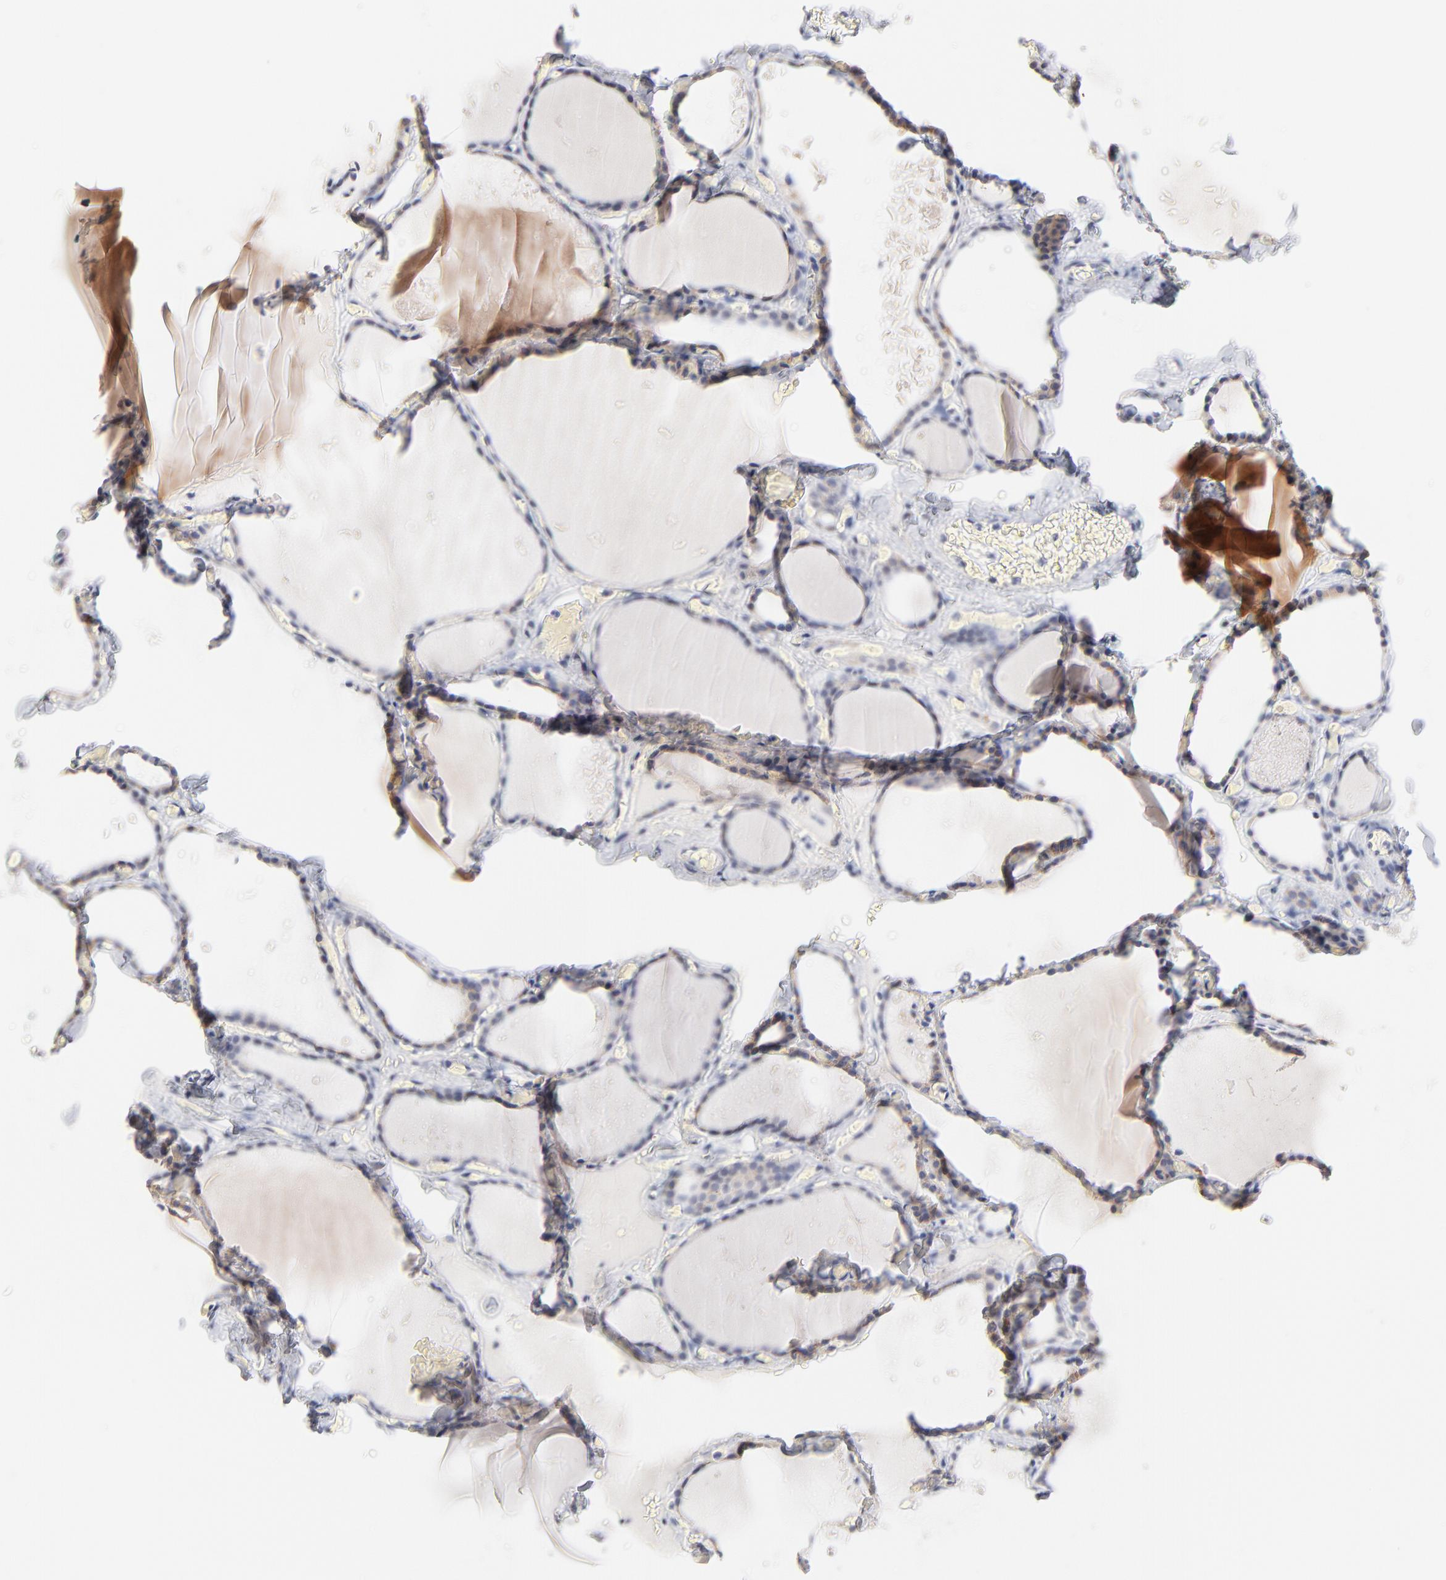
{"staining": {"intensity": "moderate", "quantity": "25%-75%", "location": "cytoplasmic/membranous"}, "tissue": "thyroid gland", "cell_type": "Glandular cells", "image_type": "normal", "snomed": [{"axis": "morphology", "description": "Normal tissue, NOS"}, {"axis": "topography", "description": "Thyroid gland"}], "caption": "Protein expression analysis of benign human thyroid gland reveals moderate cytoplasmic/membranous expression in about 25%-75% of glandular cells.", "gene": "MRPL58", "patient": {"sex": "female", "age": 22}}